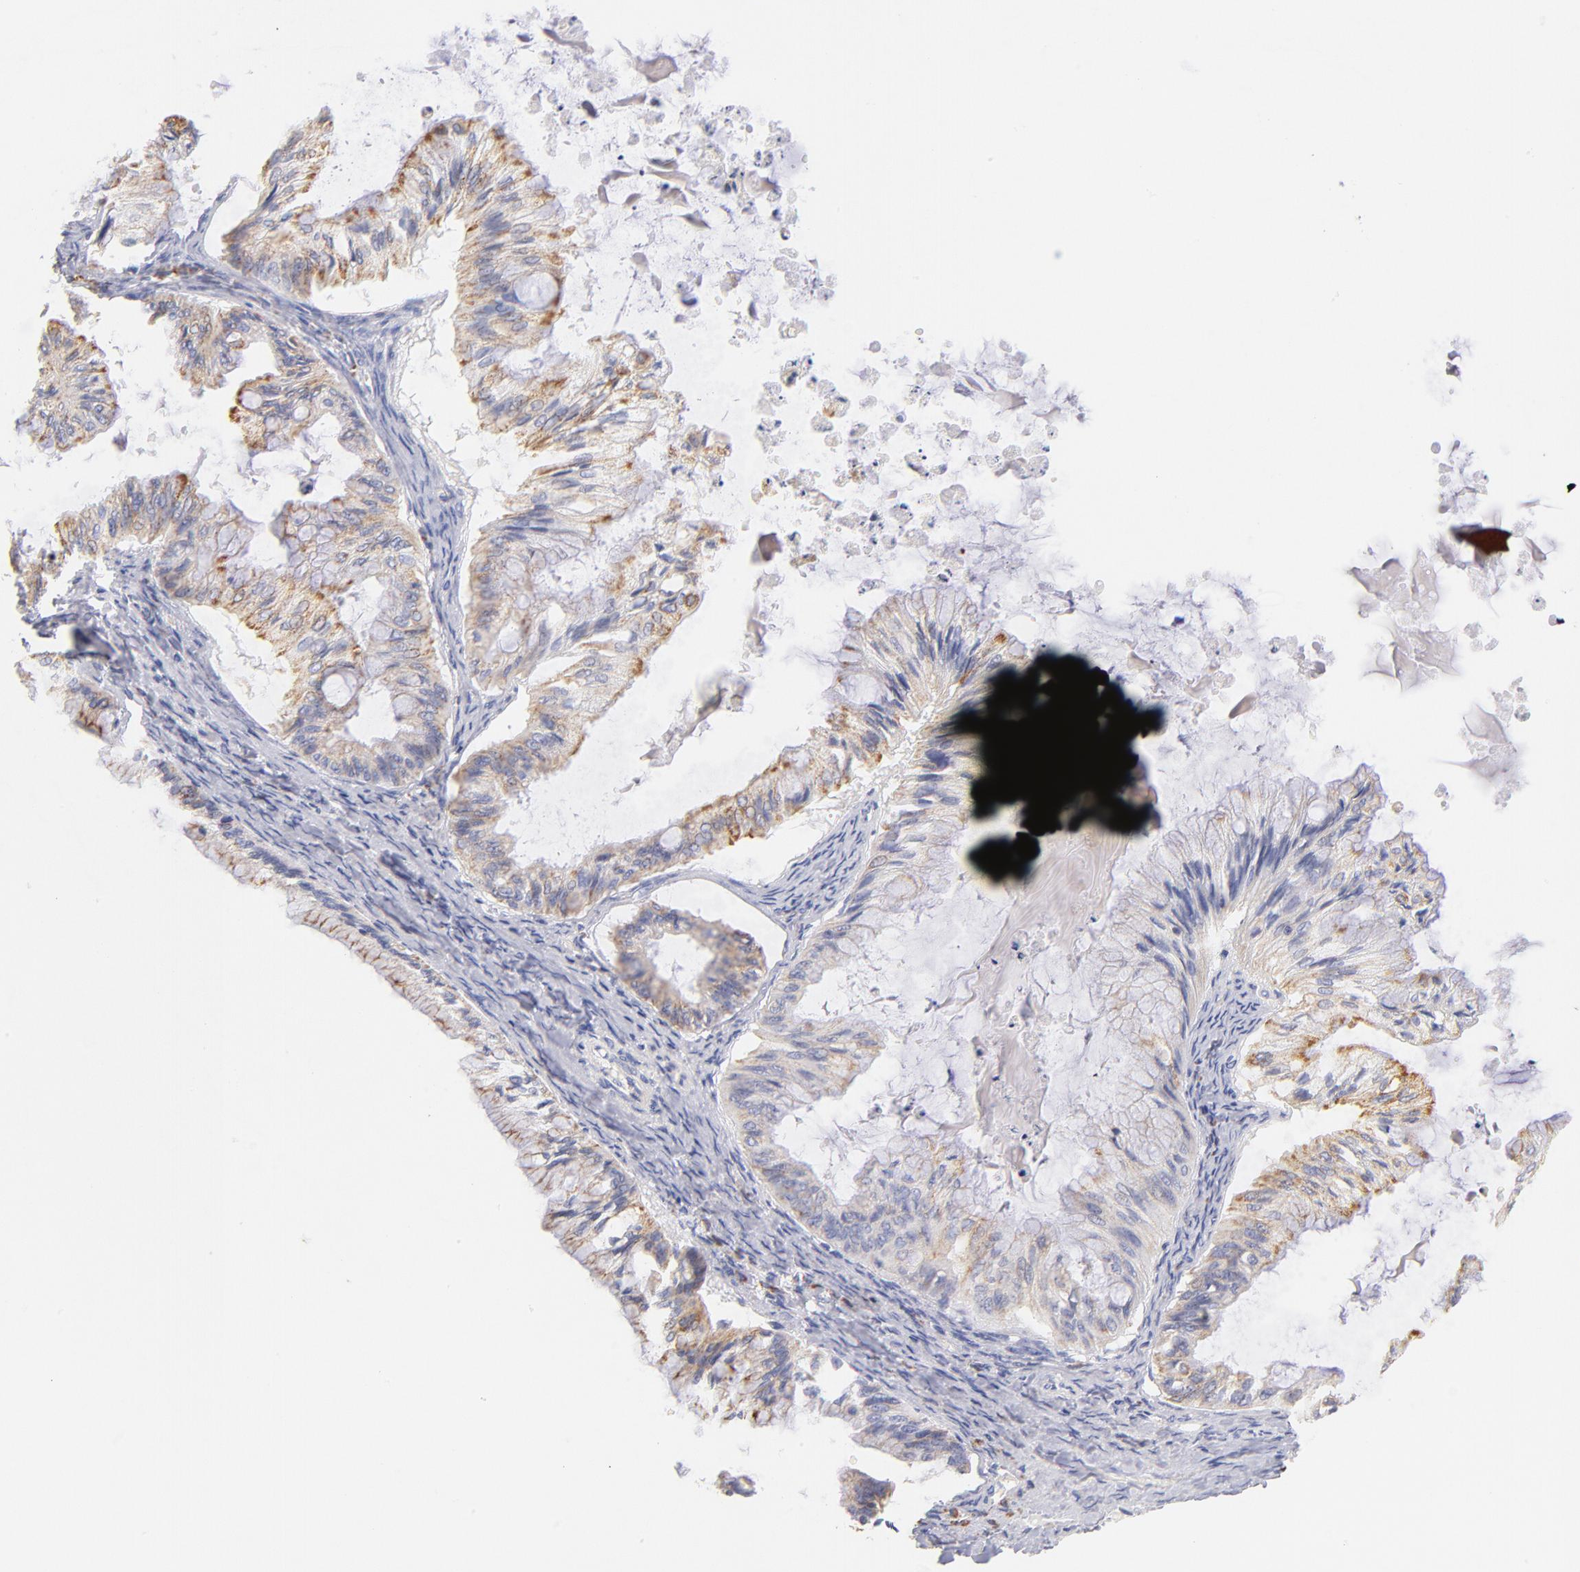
{"staining": {"intensity": "moderate", "quantity": "25%-75%", "location": "cytoplasmic/membranous"}, "tissue": "ovarian cancer", "cell_type": "Tumor cells", "image_type": "cancer", "snomed": [{"axis": "morphology", "description": "Cystadenocarcinoma, mucinous, NOS"}, {"axis": "topography", "description": "Ovary"}], "caption": "DAB immunohistochemical staining of human mucinous cystadenocarcinoma (ovarian) reveals moderate cytoplasmic/membranous protein positivity in approximately 25%-75% of tumor cells. (Stains: DAB (3,3'-diaminobenzidine) in brown, nuclei in blue, Microscopy: brightfield microscopy at high magnification).", "gene": "AIFM1", "patient": {"sex": "female", "age": 57}}